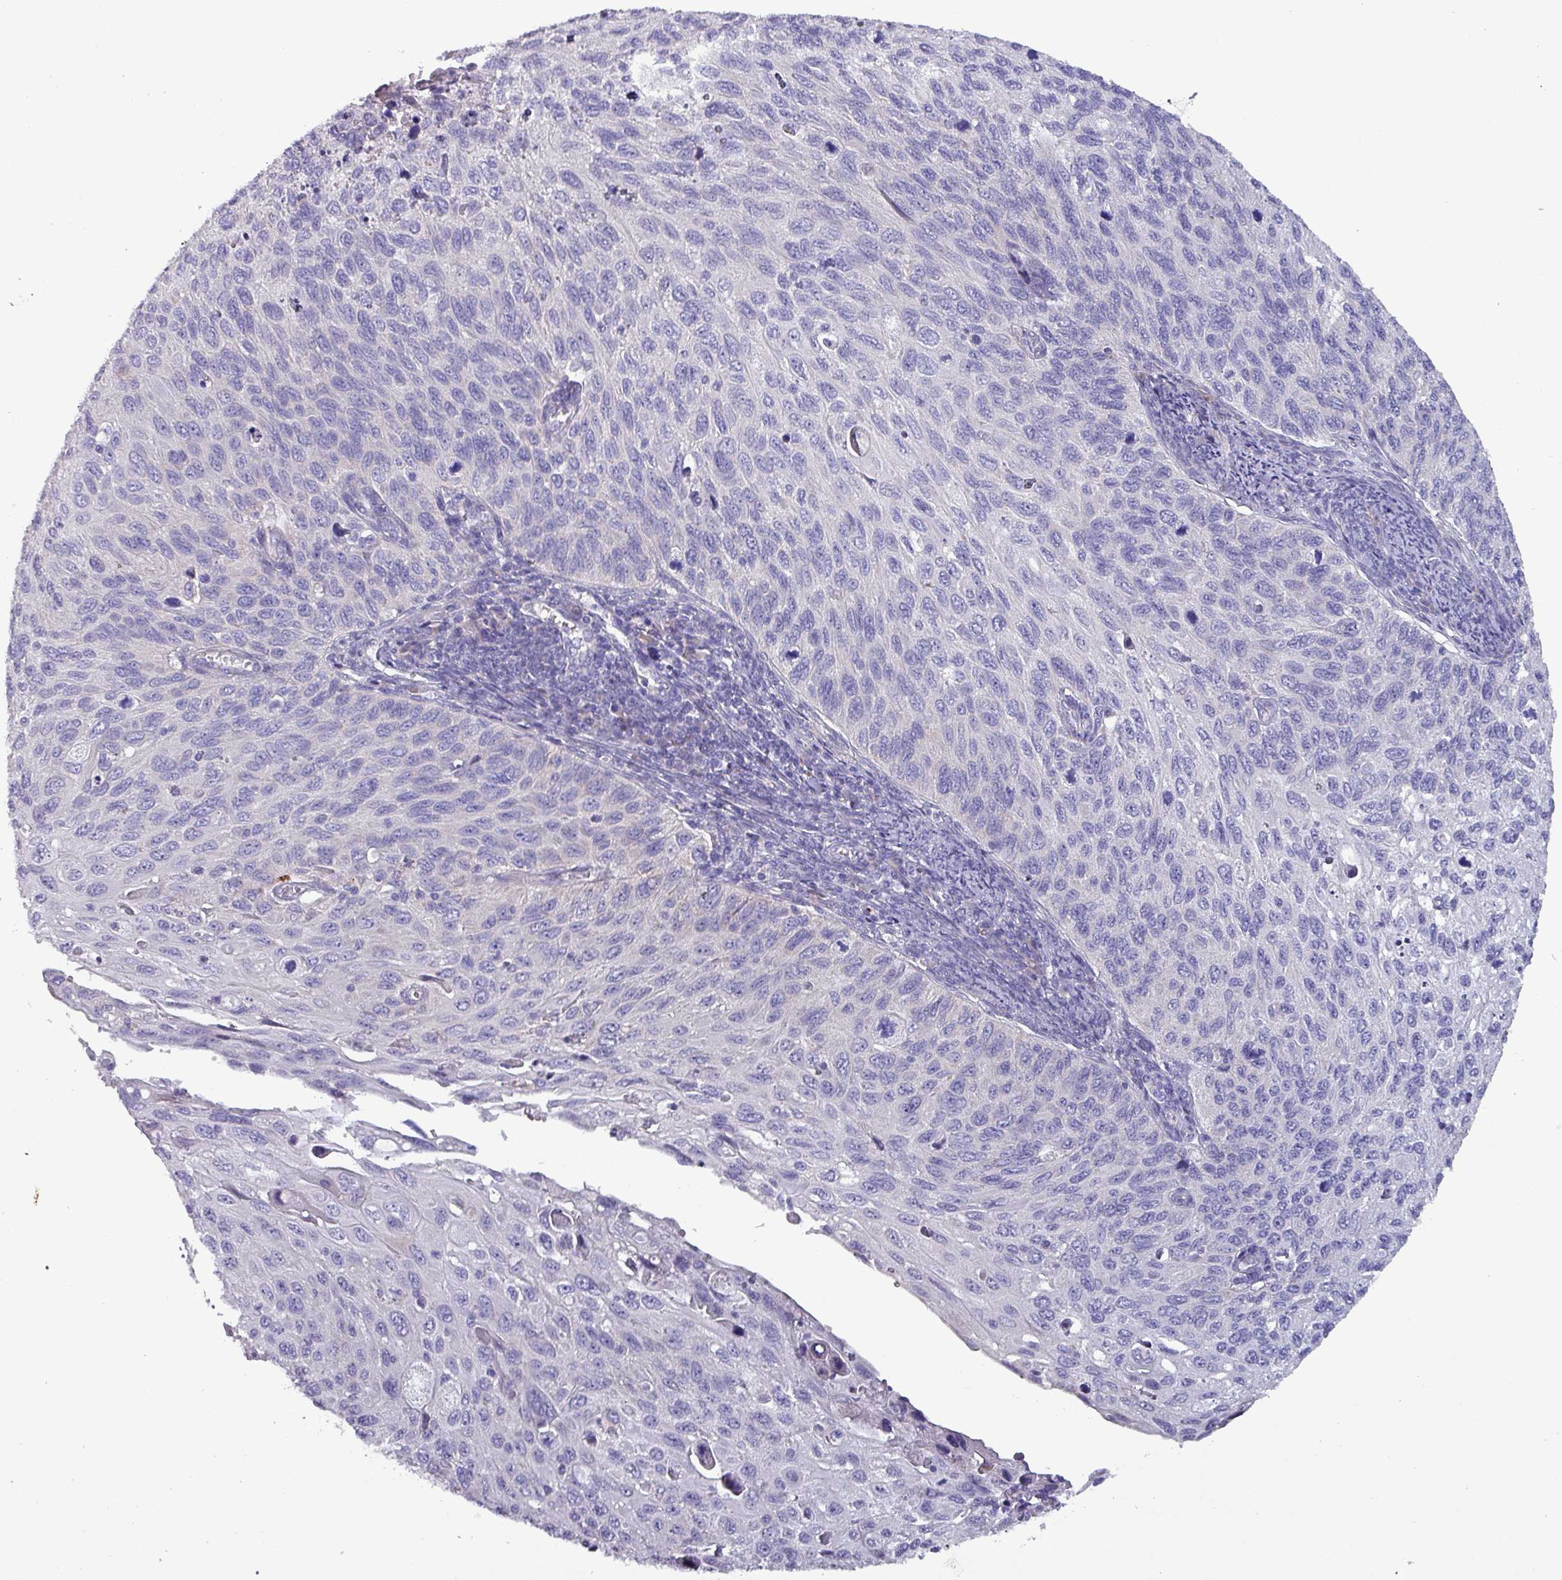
{"staining": {"intensity": "negative", "quantity": "none", "location": "none"}, "tissue": "cervical cancer", "cell_type": "Tumor cells", "image_type": "cancer", "snomed": [{"axis": "morphology", "description": "Squamous cell carcinoma, NOS"}, {"axis": "topography", "description": "Cervix"}], "caption": "Immunohistochemistry (IHC) micrograph of human cervical cancer (squamous cell carcinoma) stained for a protein (brown), which exhibits no positivity in tumor cells. The staining is performed using DAB (3,3'-diaminobenzidine) brown chromogen with nuclei counter-stained in using hematoxylin.", "gene": "HSD3B7", "patient": {"sex": "female", "age": 70}}